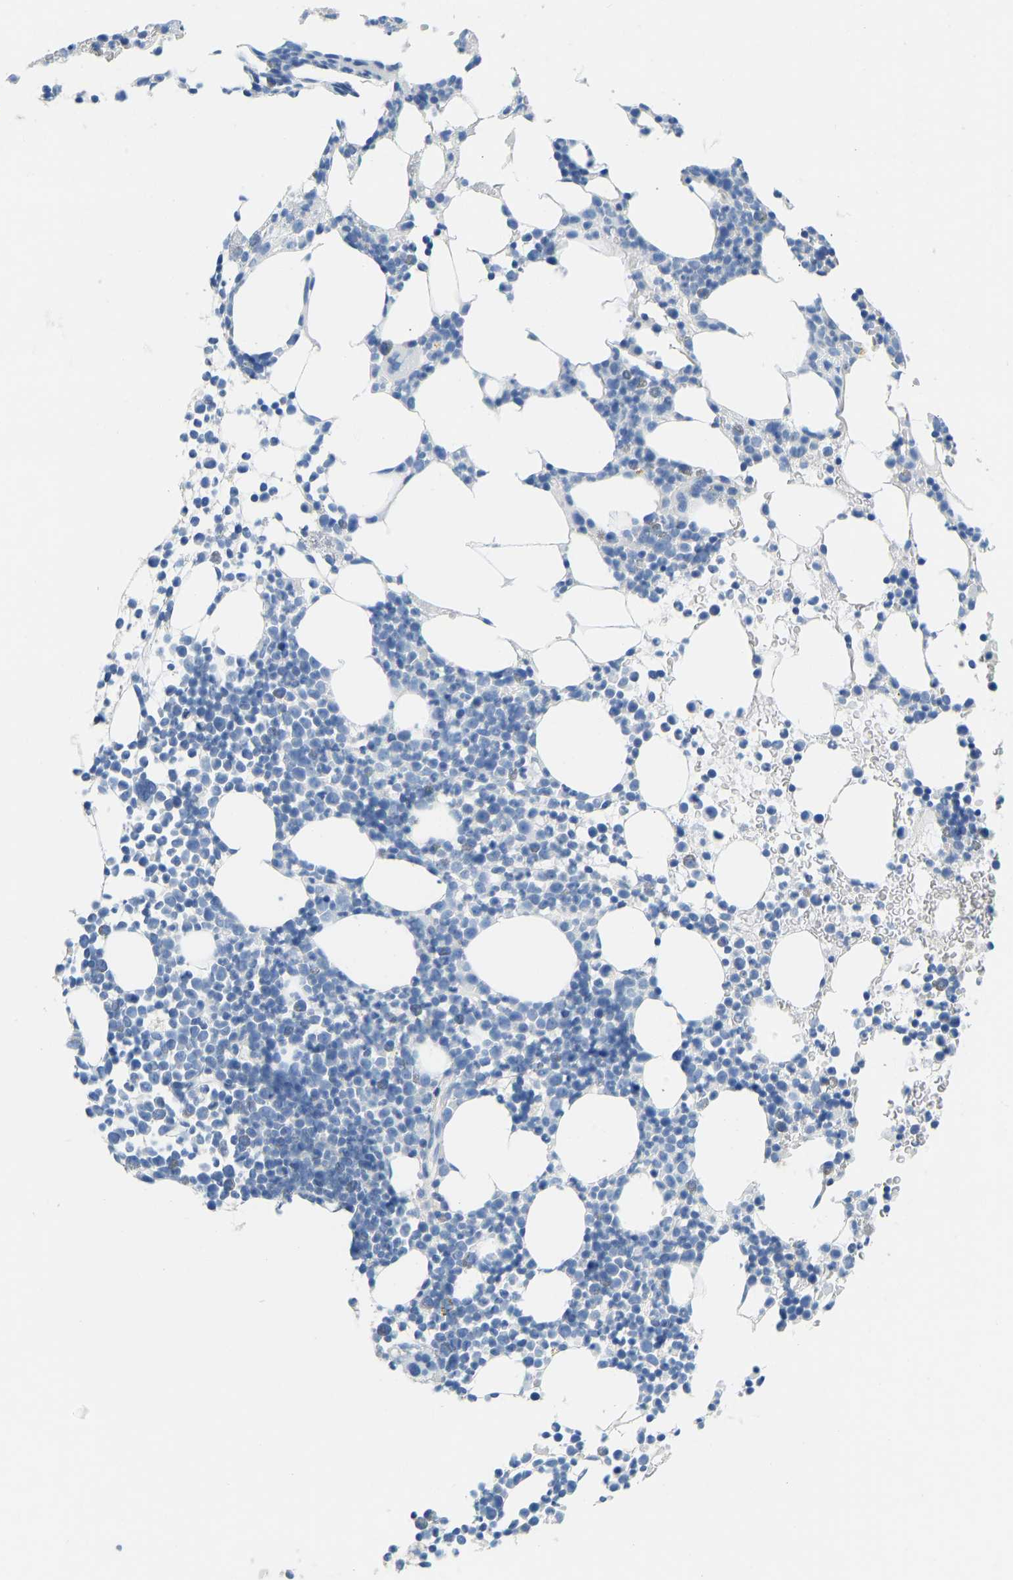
{"staining": {"intensity": "negative", "quantity": "none", "location": "none"}, "tissue": "bone marrow", "cell_type": "Hematopoietic cells", "image_type": "normal", "snomed": [{"axis": "morphology", "description": "Normal tissue, NOS"}, {"axis": "morphology", "description": "Inflammation, NOS"}, {"axis": "topography", "description": "Bone marrow"}], "caption": "Immunohistochemistry micrograph of normal bone marrow: human bone marrow stained with DAB displays no significant protein expression in hematopoietic cells.", "gene": "ATP1A1", "patient": {"sex": "female", "age": 67}}